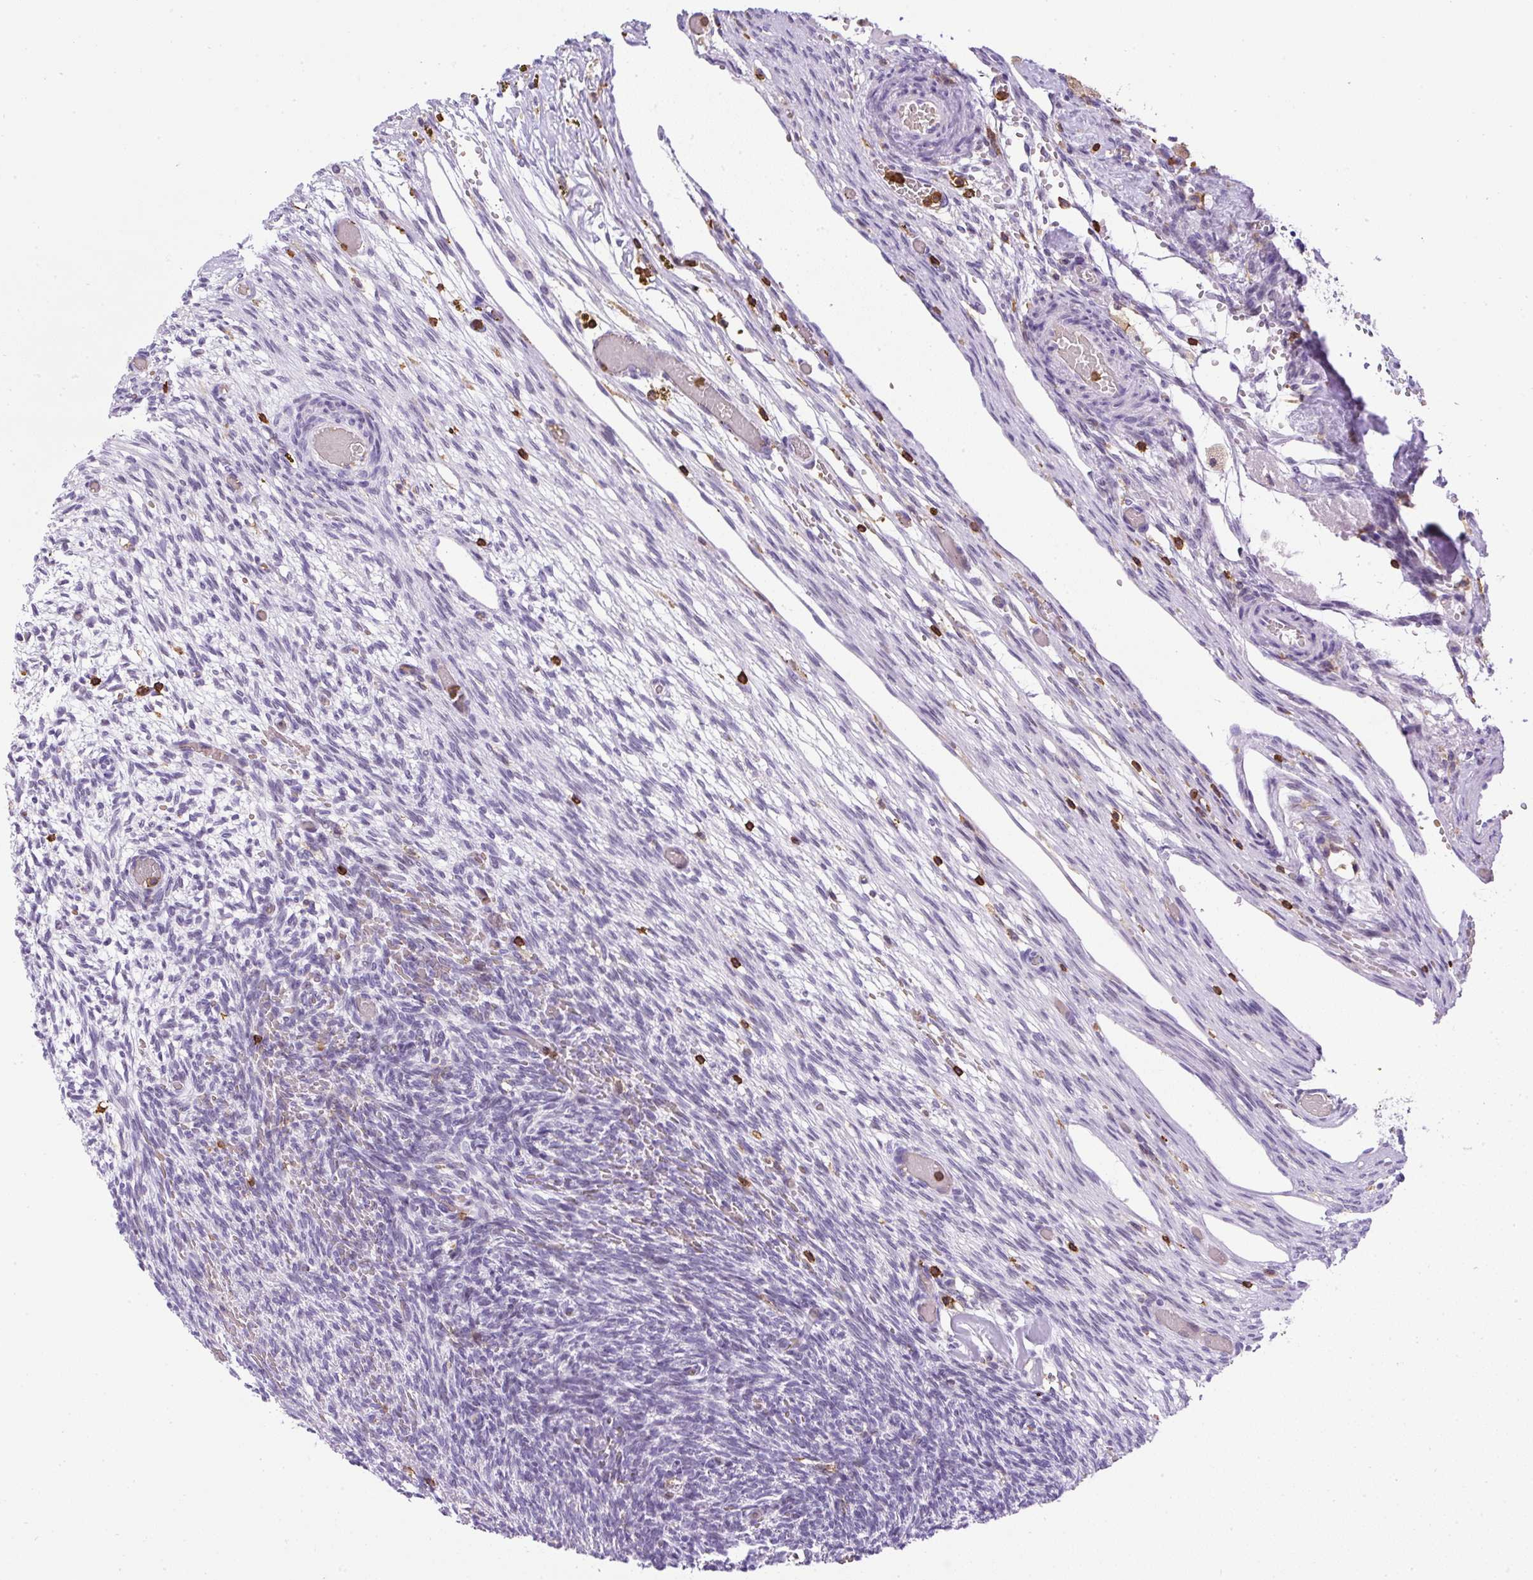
{"staining": {"intensity": "negative", "quantity": "none", "location": "none"}, "tissue": "ovary", "cell_type": "Follicle cells", "image_type": "normal", "snomed": [{"axis": "morphology", "description": "Normal tissue, NOS"}, {"axis": "topography", "description": "Ovary"}], "caption": "There is no significant positivity in follicle cells of ovary. (DAB immunohistochemistry with hematoxylin counter stain).", "gene": "FAM228B", "patient": {"sex": "female", "age": 67}}